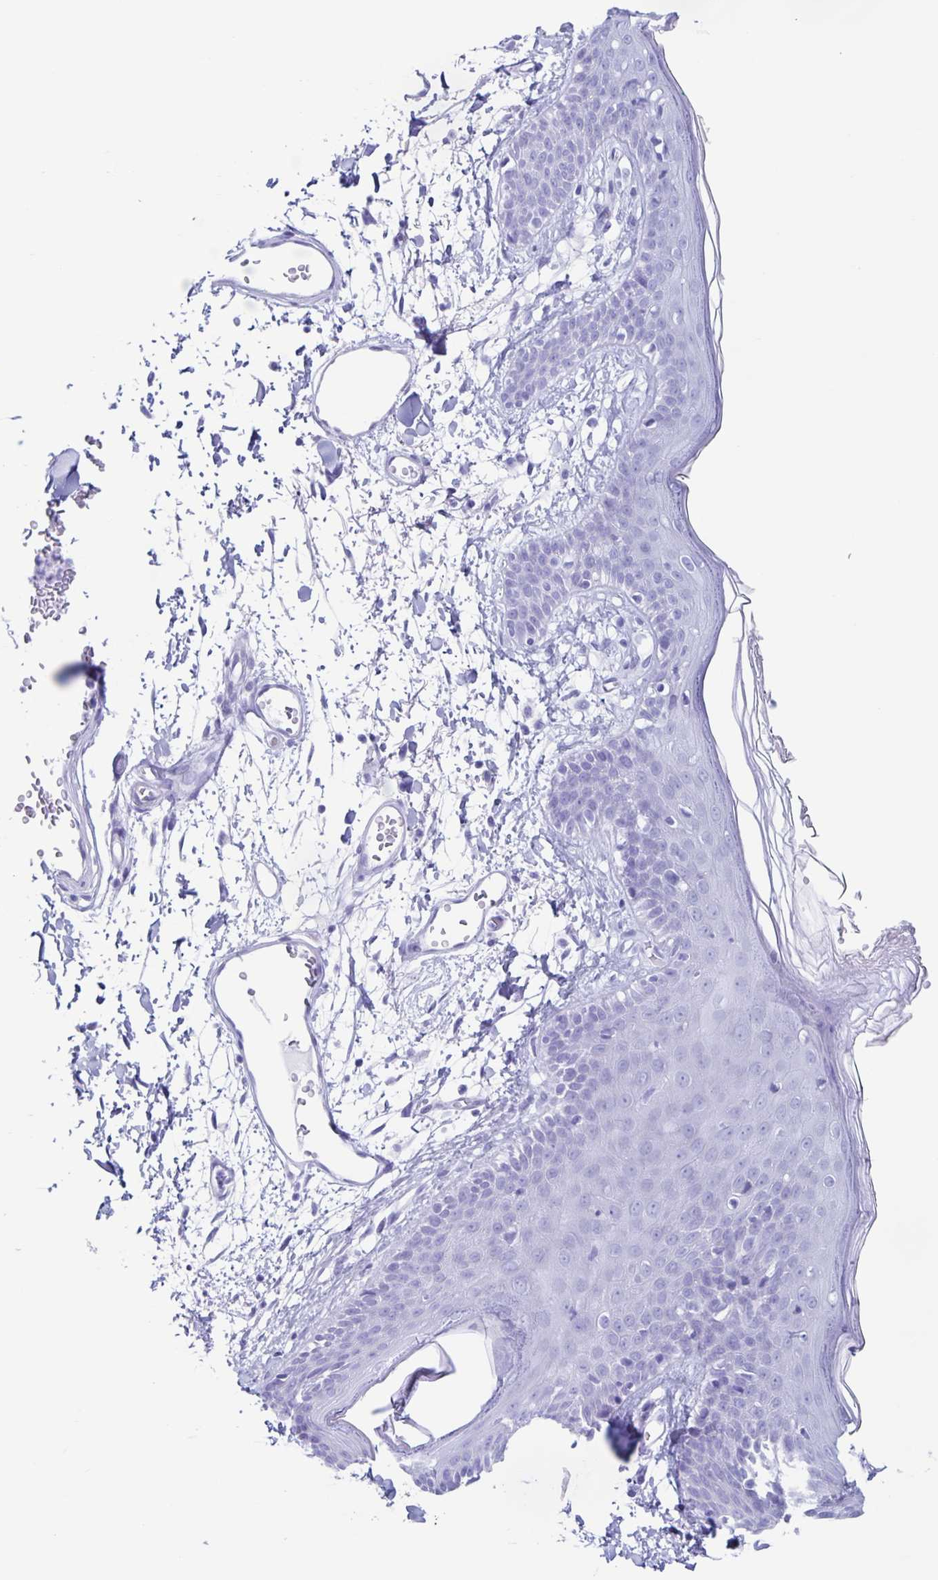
{"staining": {"intensity": "negative", "quantity": "none", "location": "none"}, "tissue": "skin", "cell_type": "Fibroblasts", "image_type": "normal", "snomed": [{"axis": "morphology", "description": "Normal tissue, NOS"}, {"axis": "topography", "description": "Skin"}], "caption": "A histopathology image of human skin is negative for staining in fibroblasts.", "gene": "C12orf56", "patient": {"sex": "male", "age": 79}}